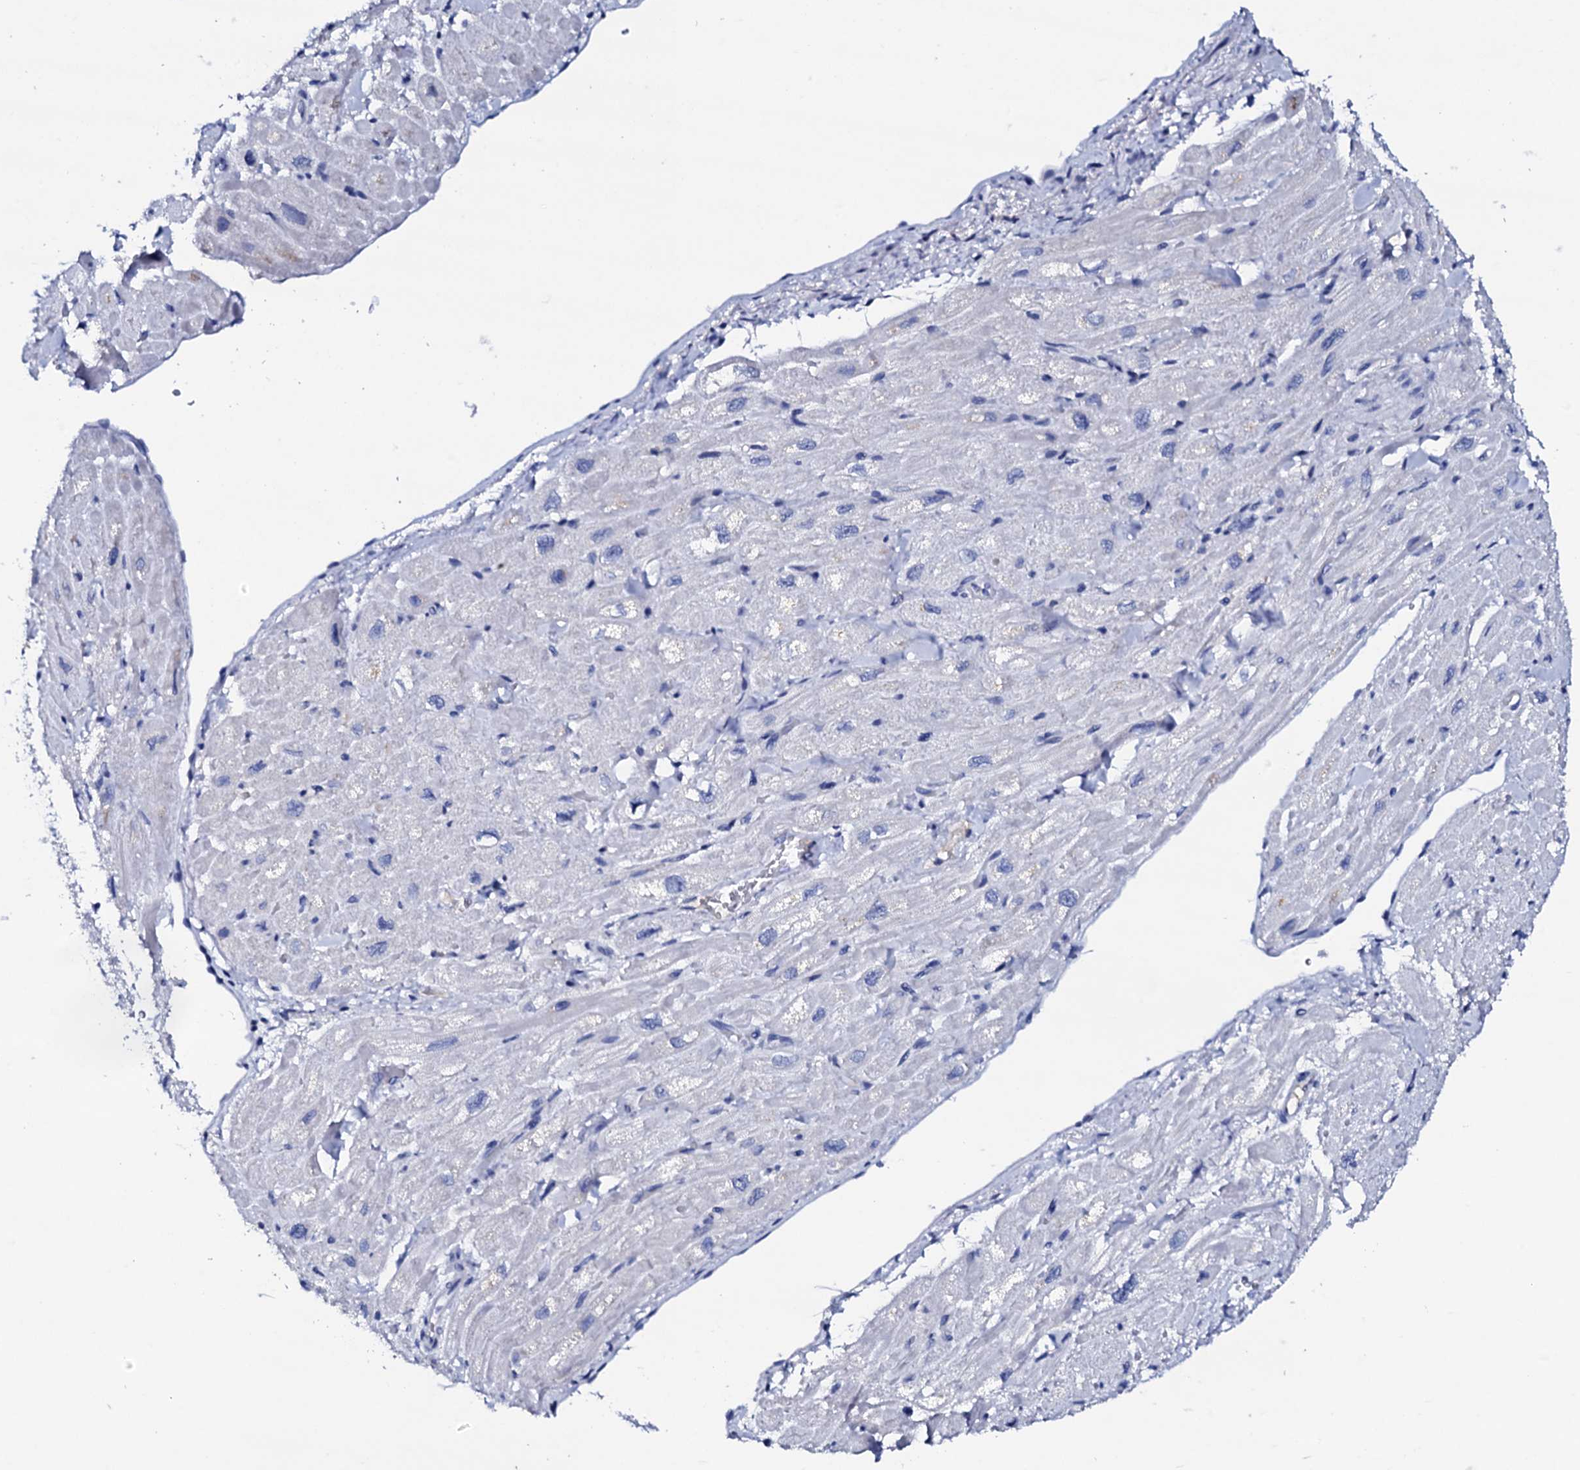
{"staining": {"intensity": "weak", "quantity": "<25%", "location": "cytoplasmic/membranous"}, "tissue": "heart muscle", "cell_type": "Cardiomyocytes", "image_type": "normal", "snomed": [{"axis": "morphology", "description": "Normal tissue, NOS"}, {"axis": "topography", "description": "Heart"}], "caption": "Human heart muscle stained for a protein using immunohistochemistry (IHC) demonstrates no staining in cardiomyocytes.", "gene": "FBXL16", "patient": {"sex": "male", "age": 65}}